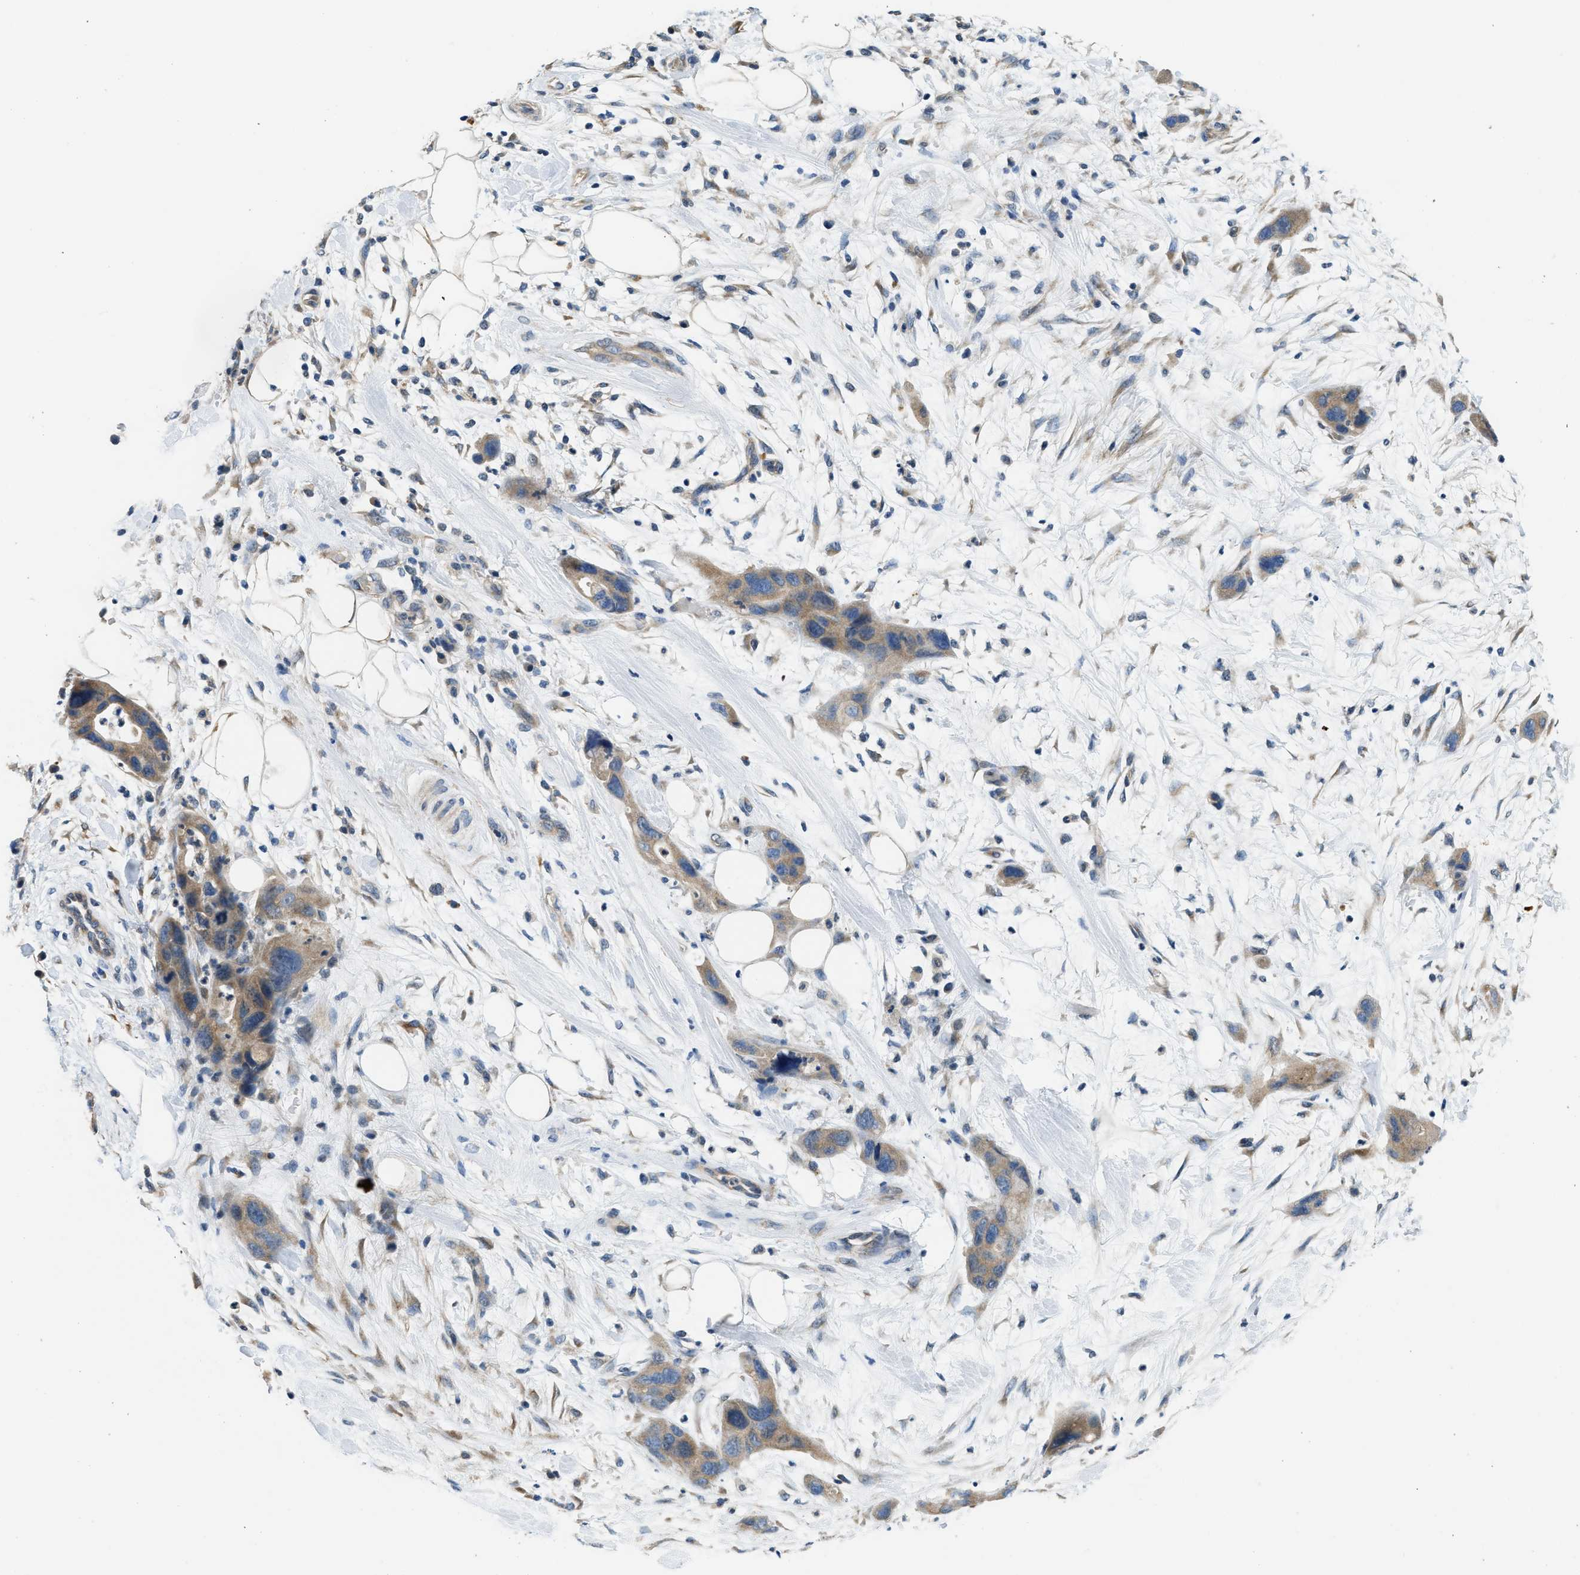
{"staining": {"intensity": "weak", "quantity": ">75%", "location": "cytoplasmic/membranous"}, "tissue": "pancreatic cancer", "cell_type": "Tumor cells", "image_type": "cancer", "snomed": [{"axis": "morphology", "description": "Adenocarcinoma, NOS"}, {"axis": "topography", "description": "Pancreas"}], "caption": "IHC image of human pancreatic cancer (adenocarcinoma) stained for a protein (brown), which reveals low levels of weak cytoplasmic/membranous staining in about >75% of tumor cells.", "gene": "SSH2", "patient": {"sex": "female", "age": 71}}